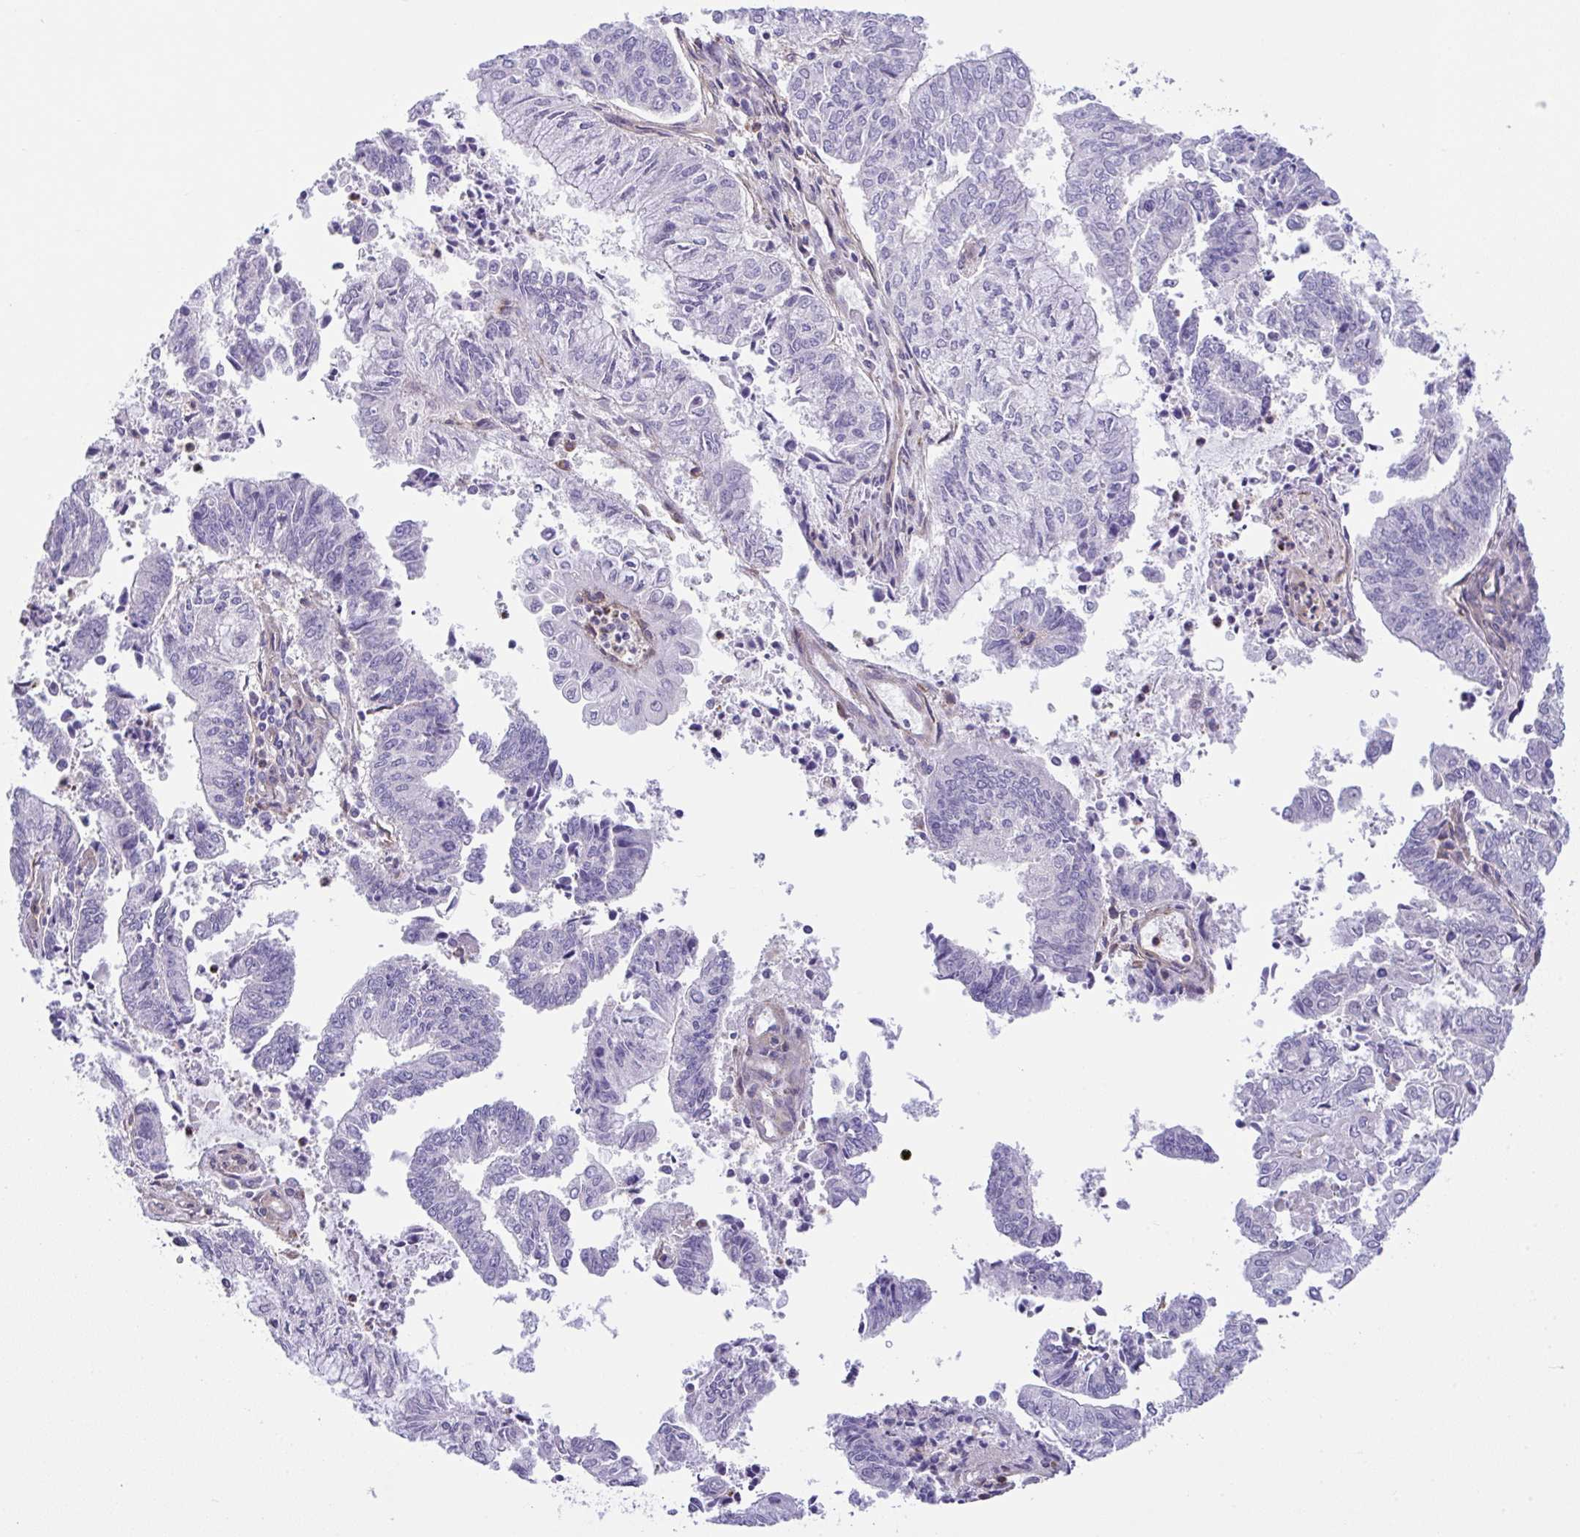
{"staining": {"intensity": "negative", "quantity": "none", "location": "none"}, "tissue": "endometrial cancer", "cell_type": "Tumor cells", "image_type": "cancer", "snomed": [{"axis": "morphology", "description": "Adenocarcinoma, NOS"}, {"axis": "topography", "description": "Endometrium"}], "caption": "An immunohistochemistry image of adenocarcinoma (endometrial) is shown. There is no staining in tumor cells of adenocarcinoma (endometrial).", "gene": "RHOXF1", "patient": {"sex": "female", "age": 61}}